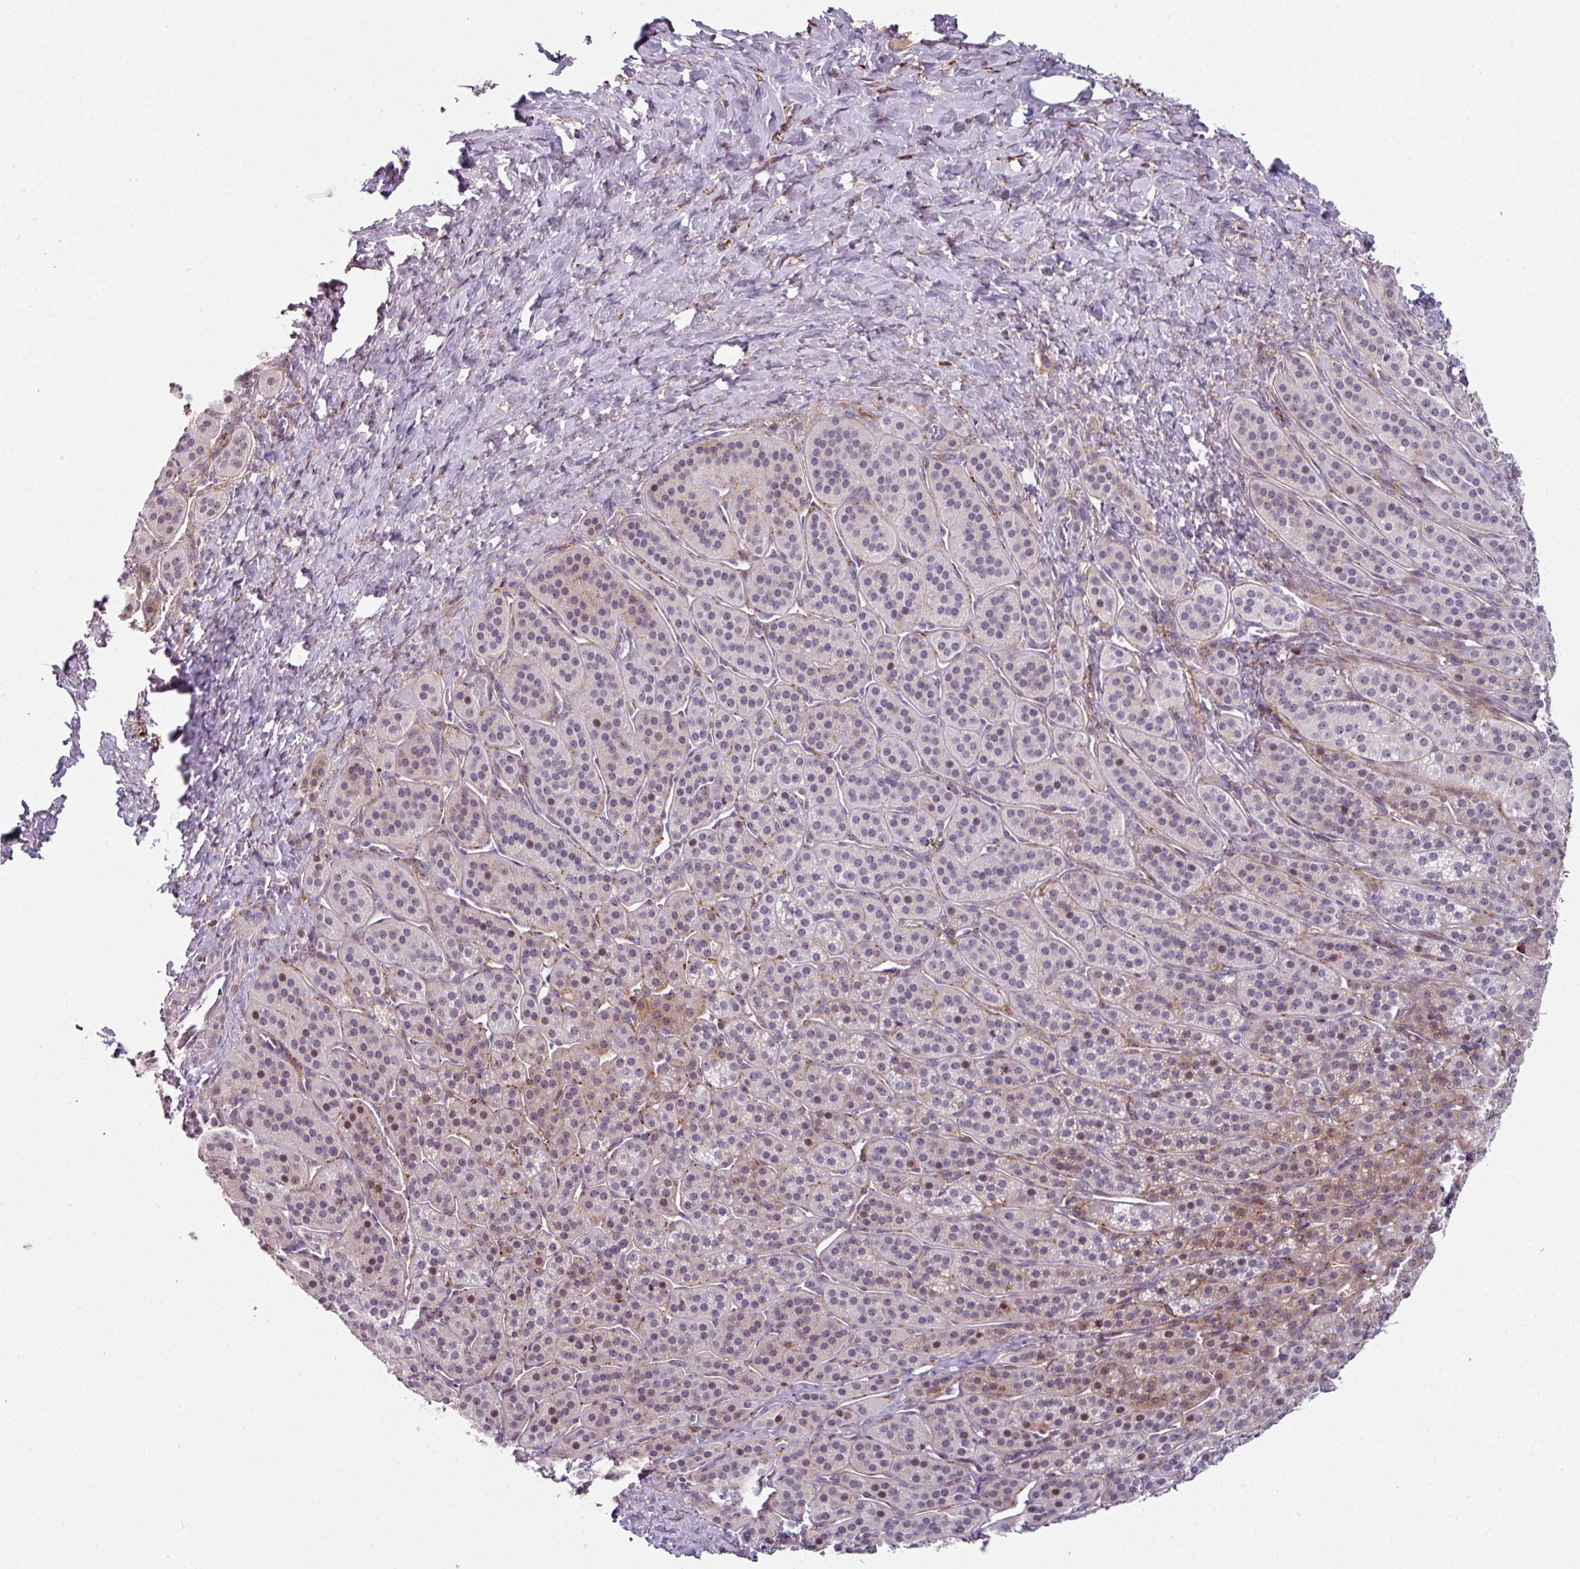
{"staining": {"intensity": "moderate", "quantity": "<25%", "location": "cytoplasmic/membranous"}, "tissue": "adrenal gland", "cell_type": "Glandular cells", "image_type": "normal", "snomed": [{"axis": "morphology", "description": "Normal tissue, NOS"}, {"axis": "topography", "description": "Adrenal gland"}], "caption": "The histopathology image reveals immunohistochemical staining of benign adrenal gland. There is moderate cytoplasmic/membranous expression is present in about <25% of glandular cells.", "gene": "BMS1", "patient": {"sex": "female", "age": 41}}